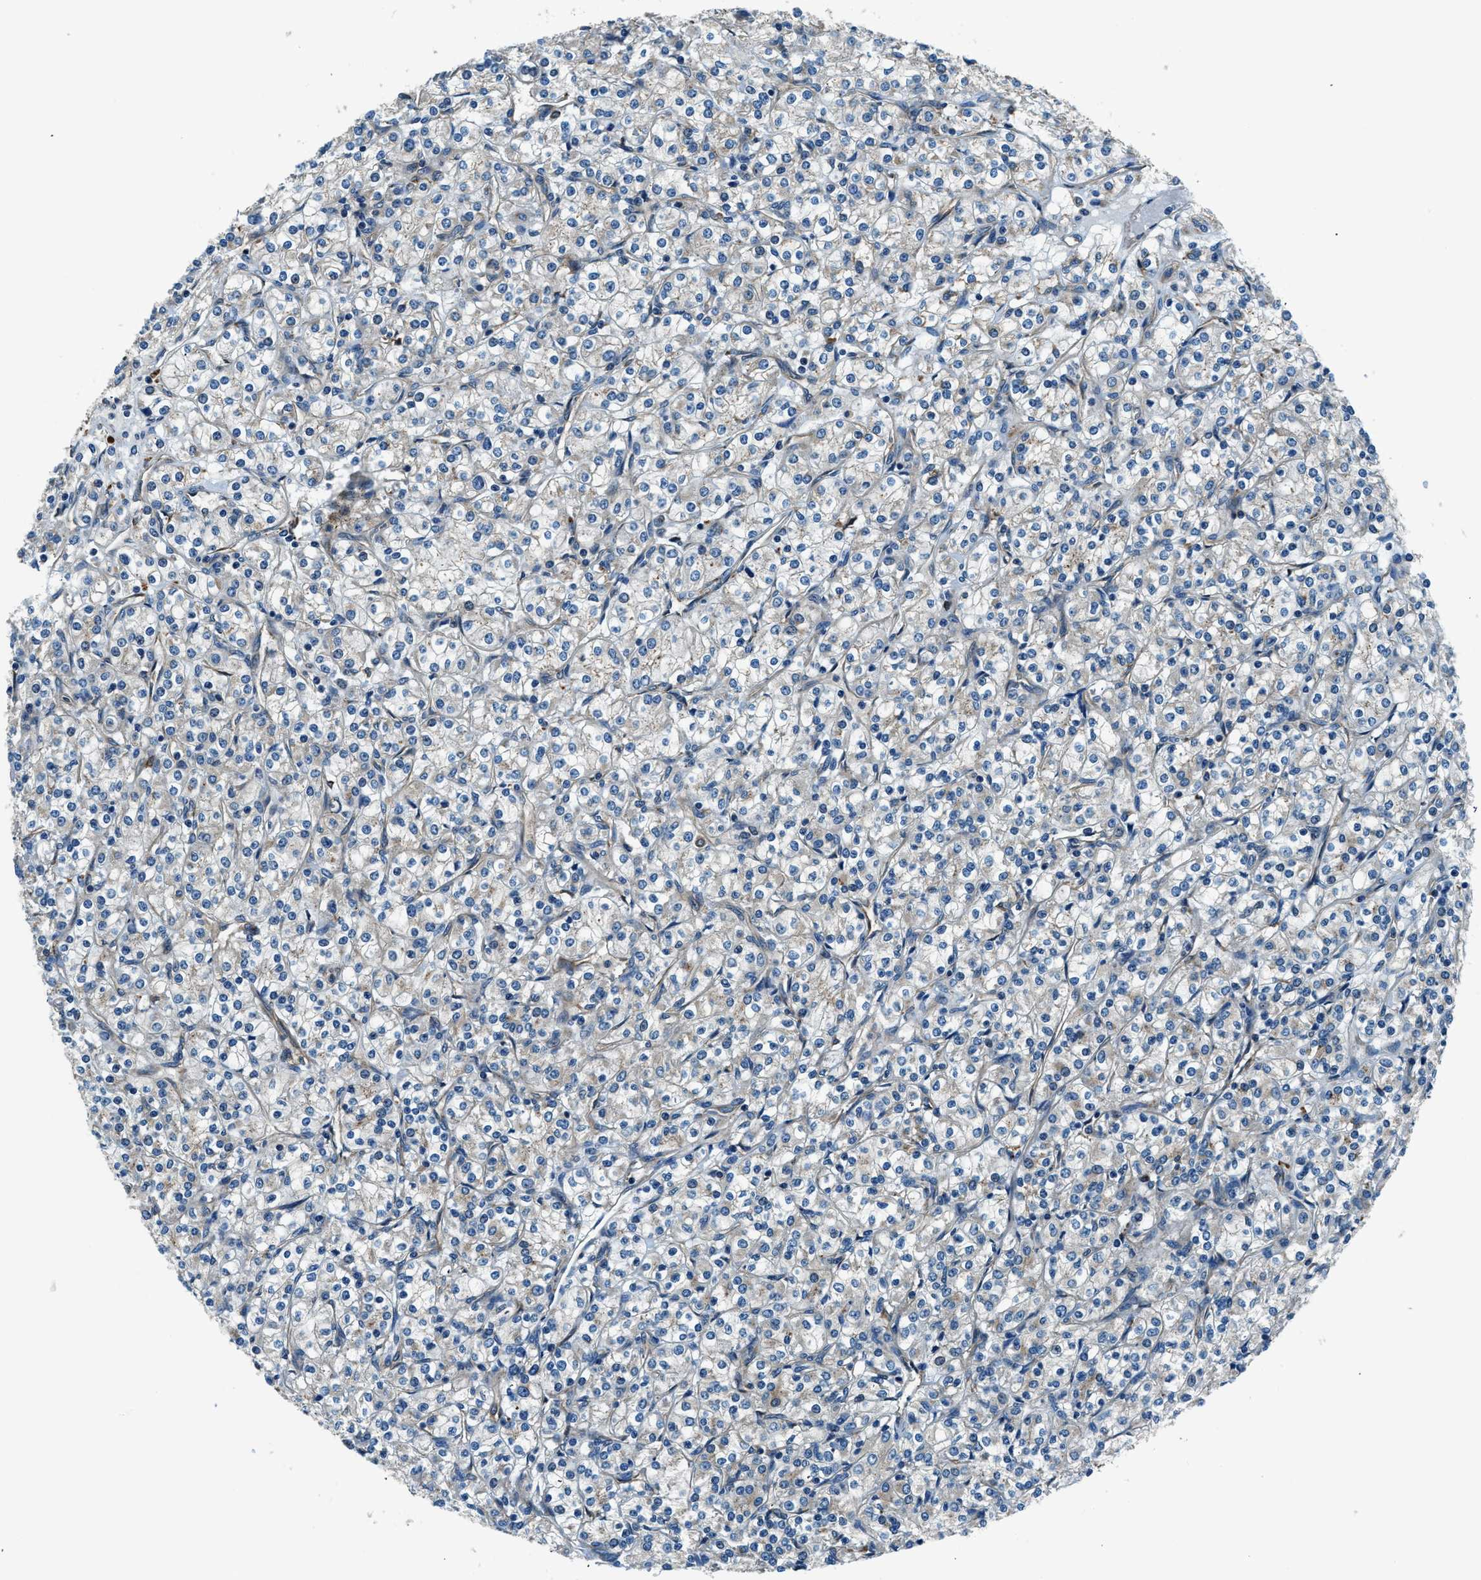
{"staining": {"intensity": "negative", "quantity": "none", "location": "none"}, "tissue": "renal cancer", "cell_type": "Tumor cells", "image_type": "cancer", "snomed": [{"axis": "morphology", "description": "Adenocarcinoma, NOS"}, {"axis": "topography", "description": "Kidney"}], "caption": "A photomicrograph of human renal adenocarcinoma is negative for staining in tumor cells.", "gene": "SLC19A2", "patient": {"sex": "male", "age": 77}}